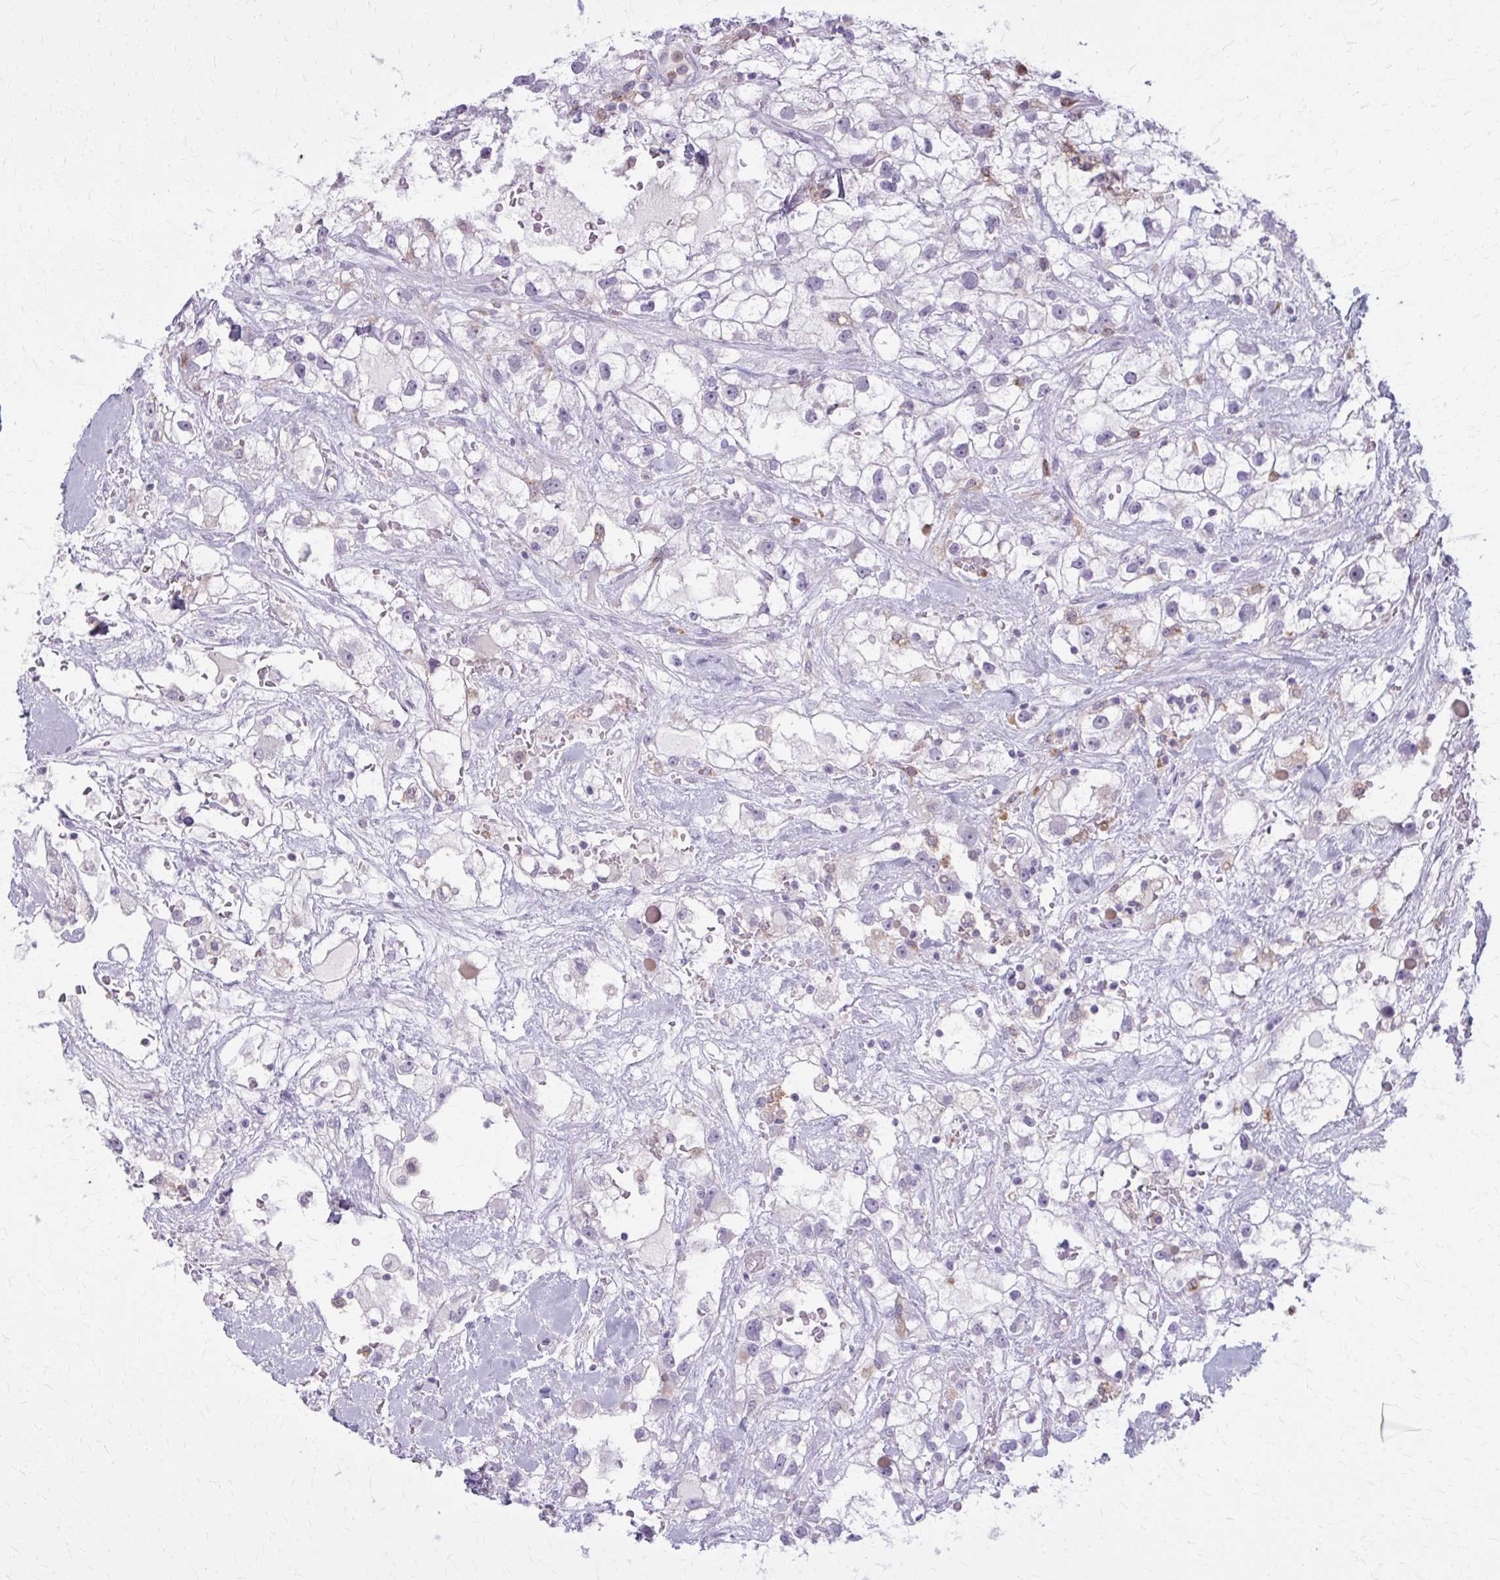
{"staining": {"intensity": "negative", "quantity": "none", "location": "none"}, "tissue": "renal cancer", "cell_type": "Tumor cells", "image_type": "cancer", "snomed": [{"axis": "morphology", "description": "Adenocarcinoma, NOS"}, {"axis": "topography", "description": "Kidney"}], "caption": "The immunohistochemistry (IHC) image has no significant staining in tumor cells of renal adenocarcinoma tissue. (DAB (3,3'-diaminobenzidine) immunohistochemistry, high magnification).", "gene": "CARD9", "patient": {"sex": "male", "age": 59}}